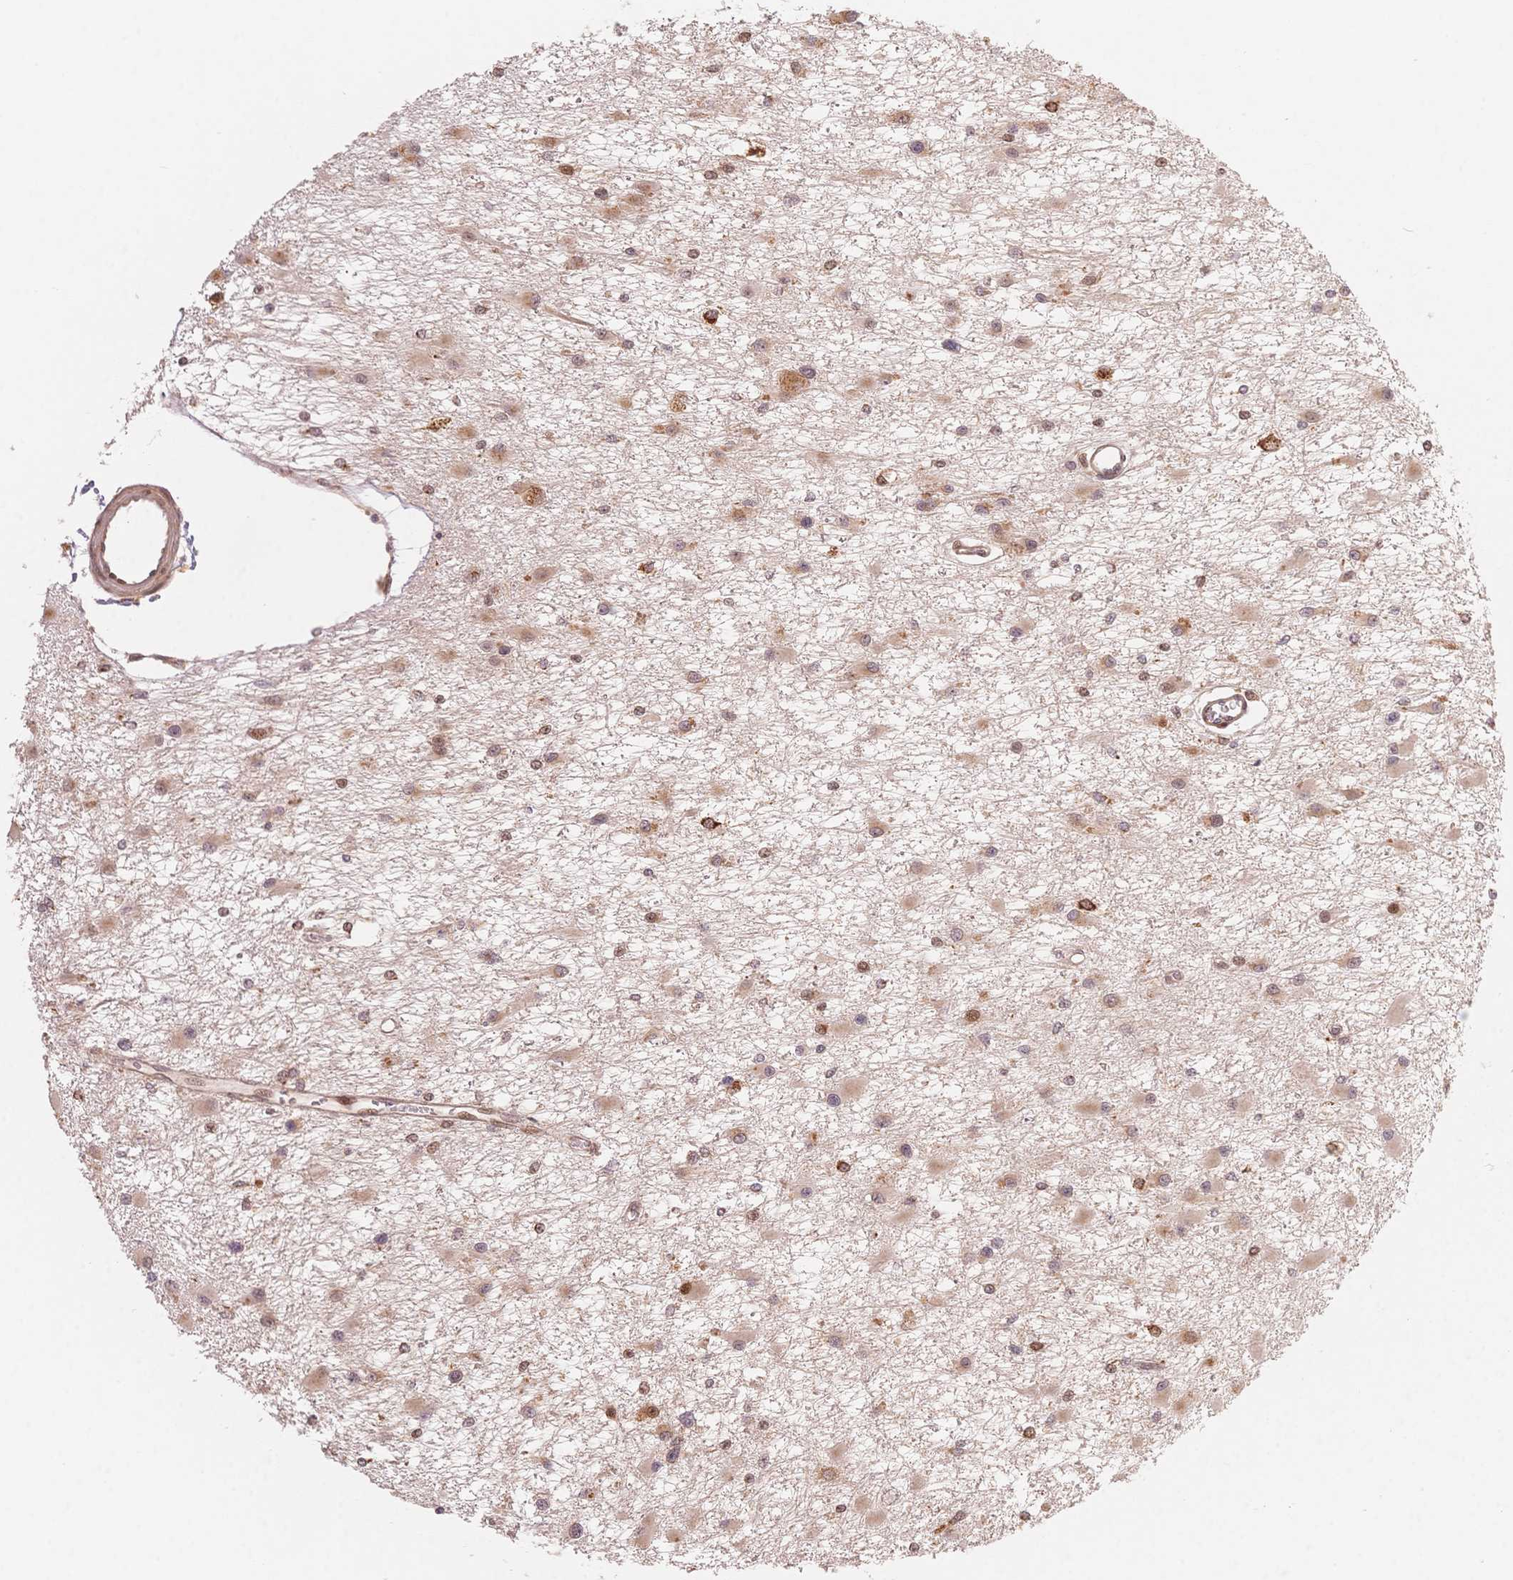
{"staining": {"intensity": "weak", "quantity": "25%-75%", "location": "cytoplasmic/membranous,nuclear"}, "tissue": "glioma", "cell_type": "Tumor cells", "image_type": "cancer", "snomed": [{"axis": "morphology", "description": "Glioma, malignant, High grade"}, {"axis": "topography", "description": "Brain"}], "caption": "DAB (3,3'-diaminobenzidine) immunohistochemical staining of malignant glioma (high-grade) demonstrates weak cytoplasmic/membranous and nuclear protein expression in about 25%-75% of tumor cells.", "gene": "STK39", "patient": {"sex": "male", "age": 54}}